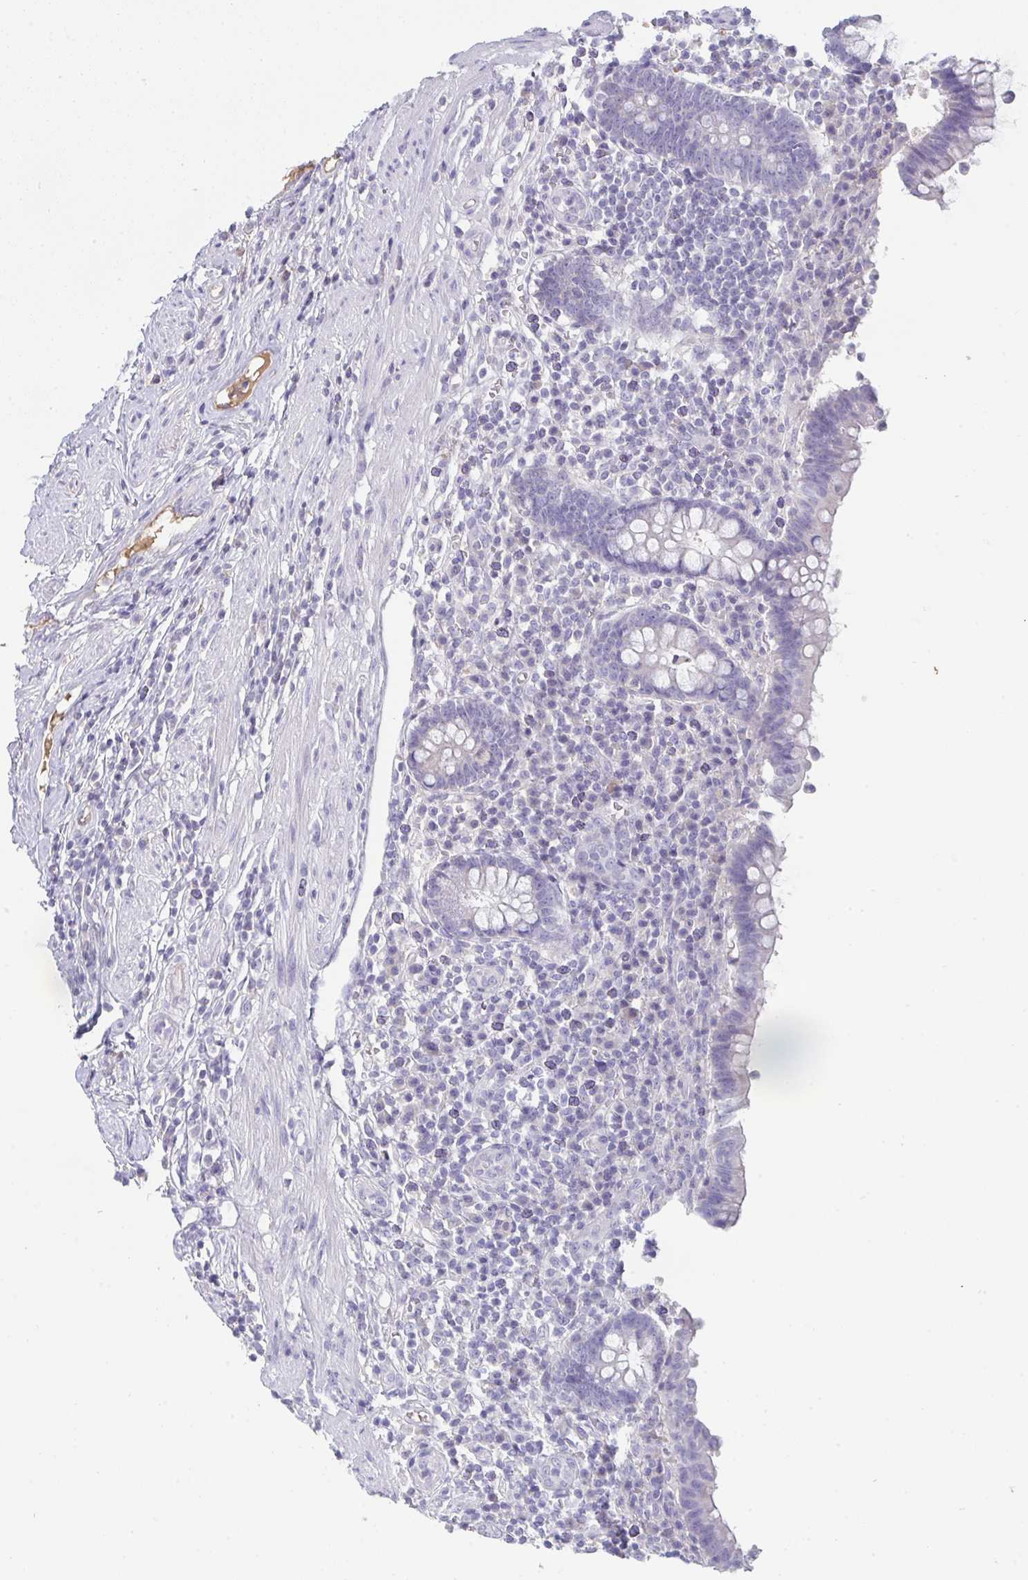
{"staining": {"intensity": "negative", "quantity": "none", "location": "none"}, "tissue": "appendix", "cell_type": "Glandular cells", "image_type": "normal", "snomed": [{"axis": "morphology", "description": "Normal tissue, NOS"}, {"axis": "topography", "description": "Appendix"}], "caption": "Protein analysis of unremarkable appendix shows no significant expression in glandular cells. (Stains: DAB (3,3'-diaminobenzidine) IHC with hematoxylin counter stain, Microscopy: brightfield microscopy at high magnification).", "gene": "HGFAC", "patient": {"sex": "female", "age": 56}}